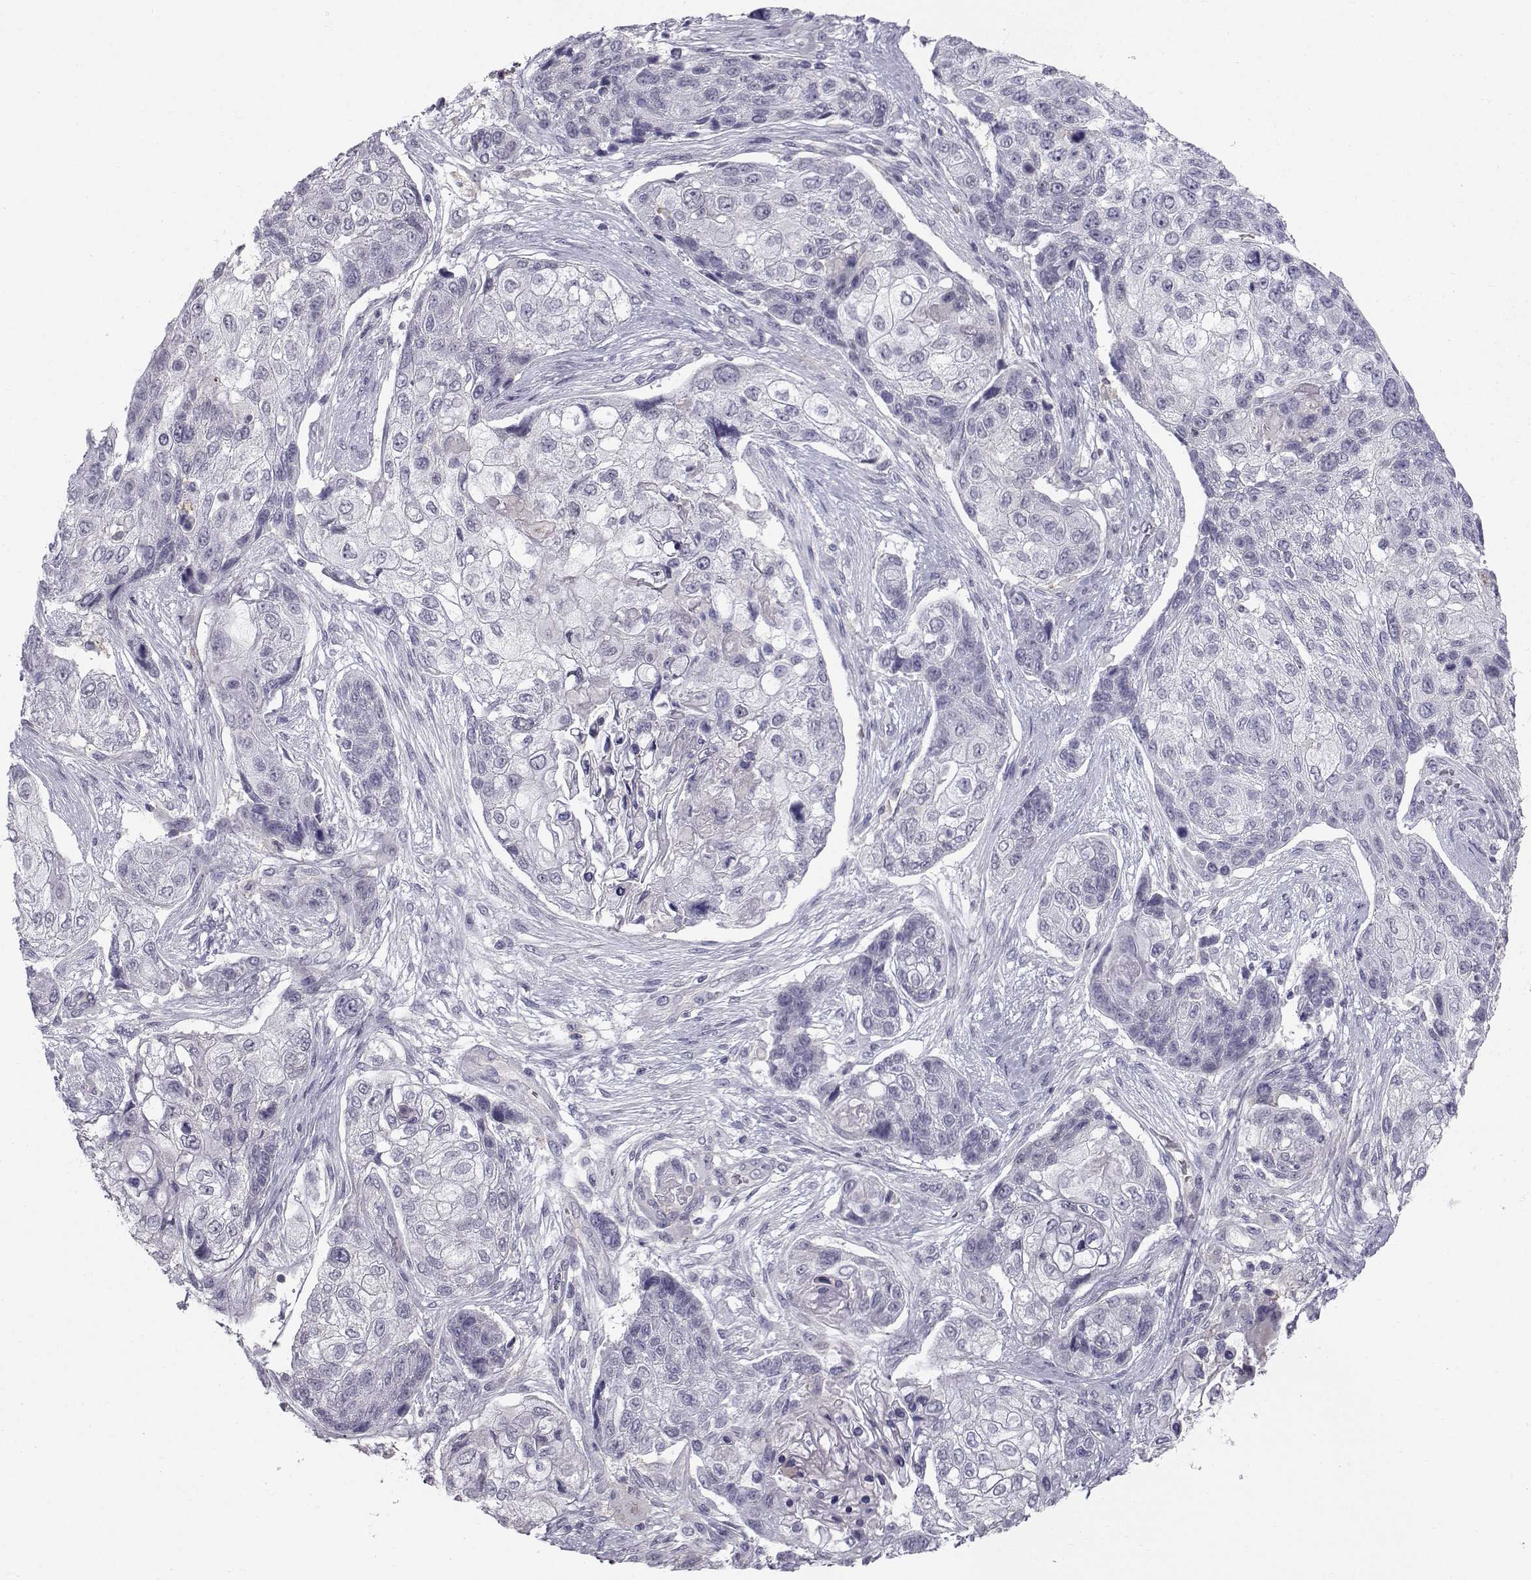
{"staining": {"intensity": "negative", "quantity": "none", "location": "none"}, "tissue": "lung cancer", "cell_type": "Tumor cells", "image_type": "cancer", "snomed": [{"axis": "morphology", "description": "Squamous cell carcinoma, NOS"}, {"axis": "topography", "description": "Lung"}], "caption": "A high-resolution histopathology image shows IHC staining of squamous cell carcinoma (lung), which demonstrates no significant staining in tumor cells.", "gene": "SPDYE4", "patient": {"sex": "male", "age": 69}}